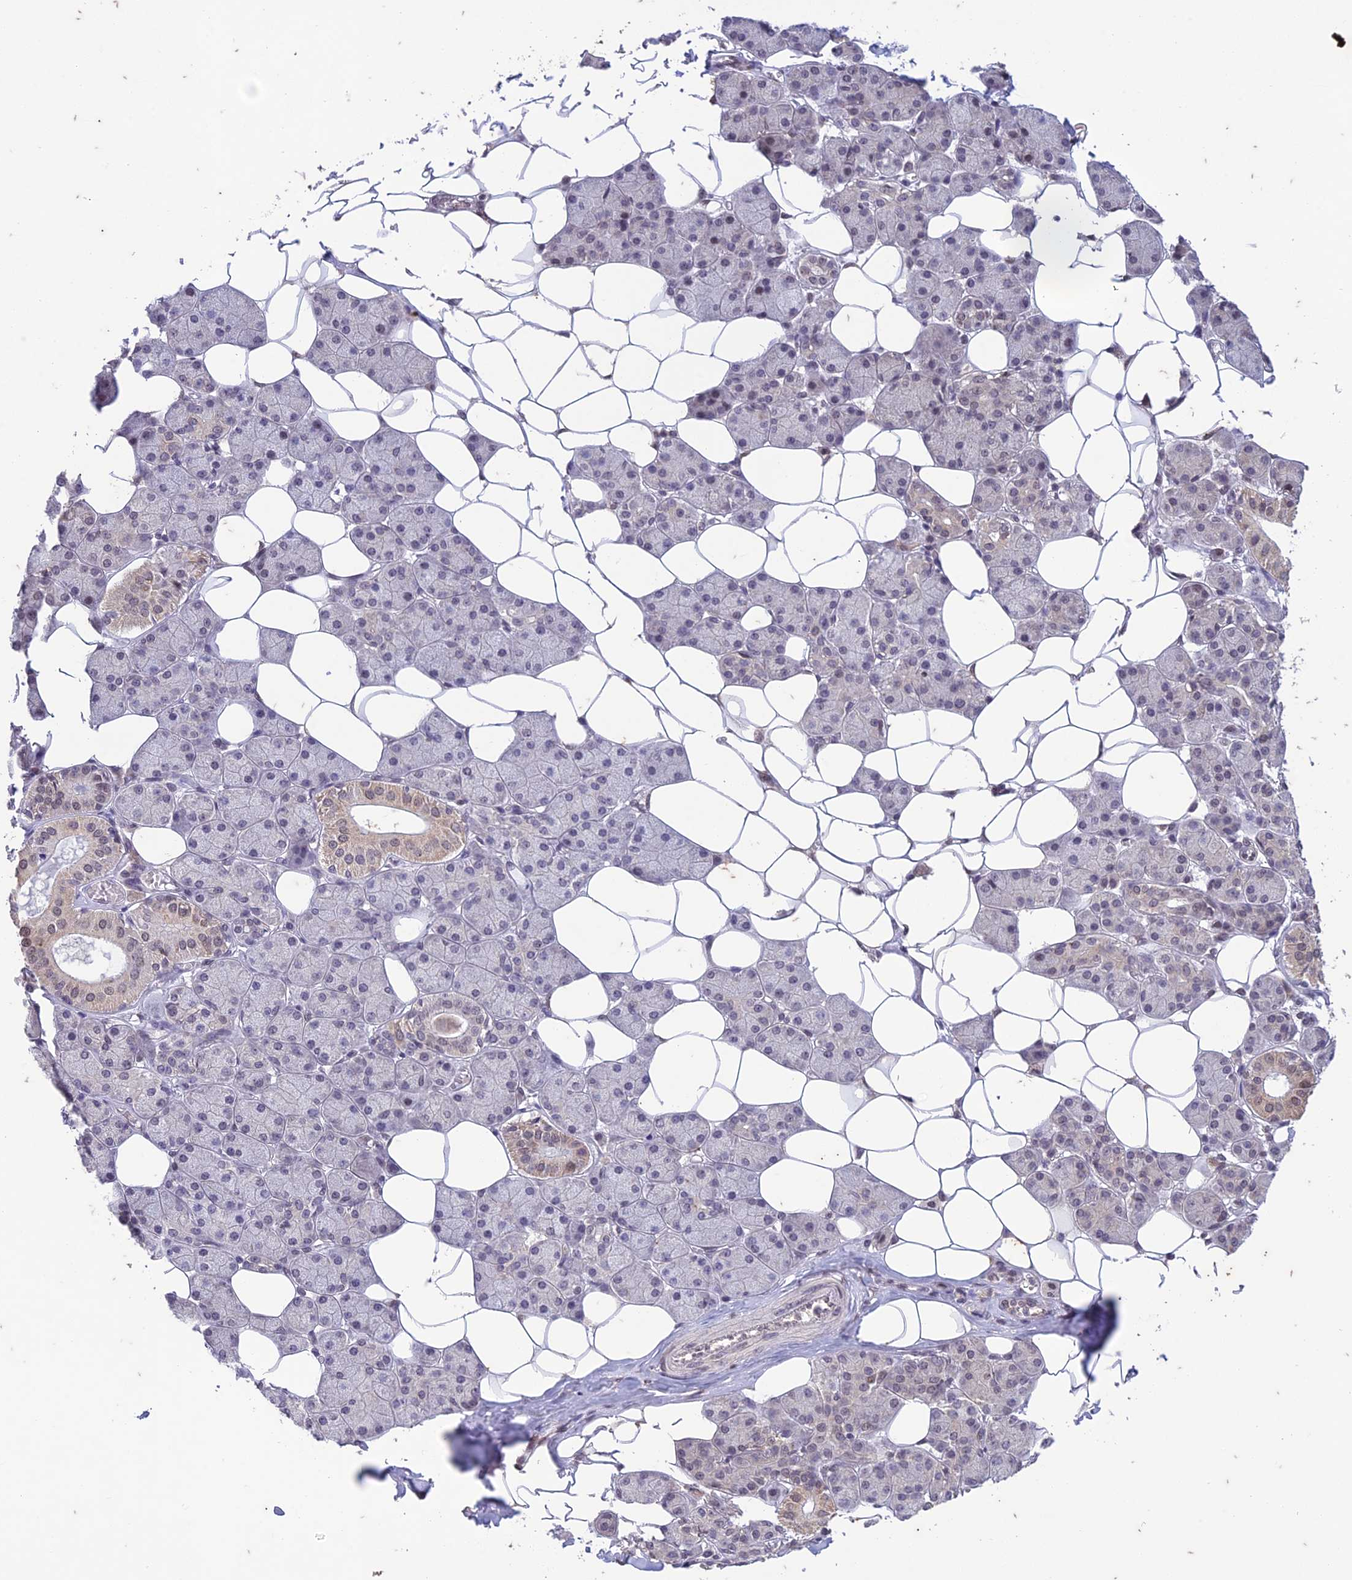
{"staining": {"intensity": "weak", "quantity": "25%-75%", "location": "nuclear"}, "tissue": "salivary gland", "cell_type": "Glandular cells", "image_type": "normal", "snomed": [{"axis": "morphology", "description": "Normal tissue, NOS"}, {"axis": "topography", "description": "Salivary gland"}], "caption": "IHC micrograph of normal human salivary gland stained for a protein (brown), which exhibits low levels of weak nuclear staining in approximately 25%-75% of glandular cells.", "gene": "POP4", "patient": {"sex": "female", "age": 33}}